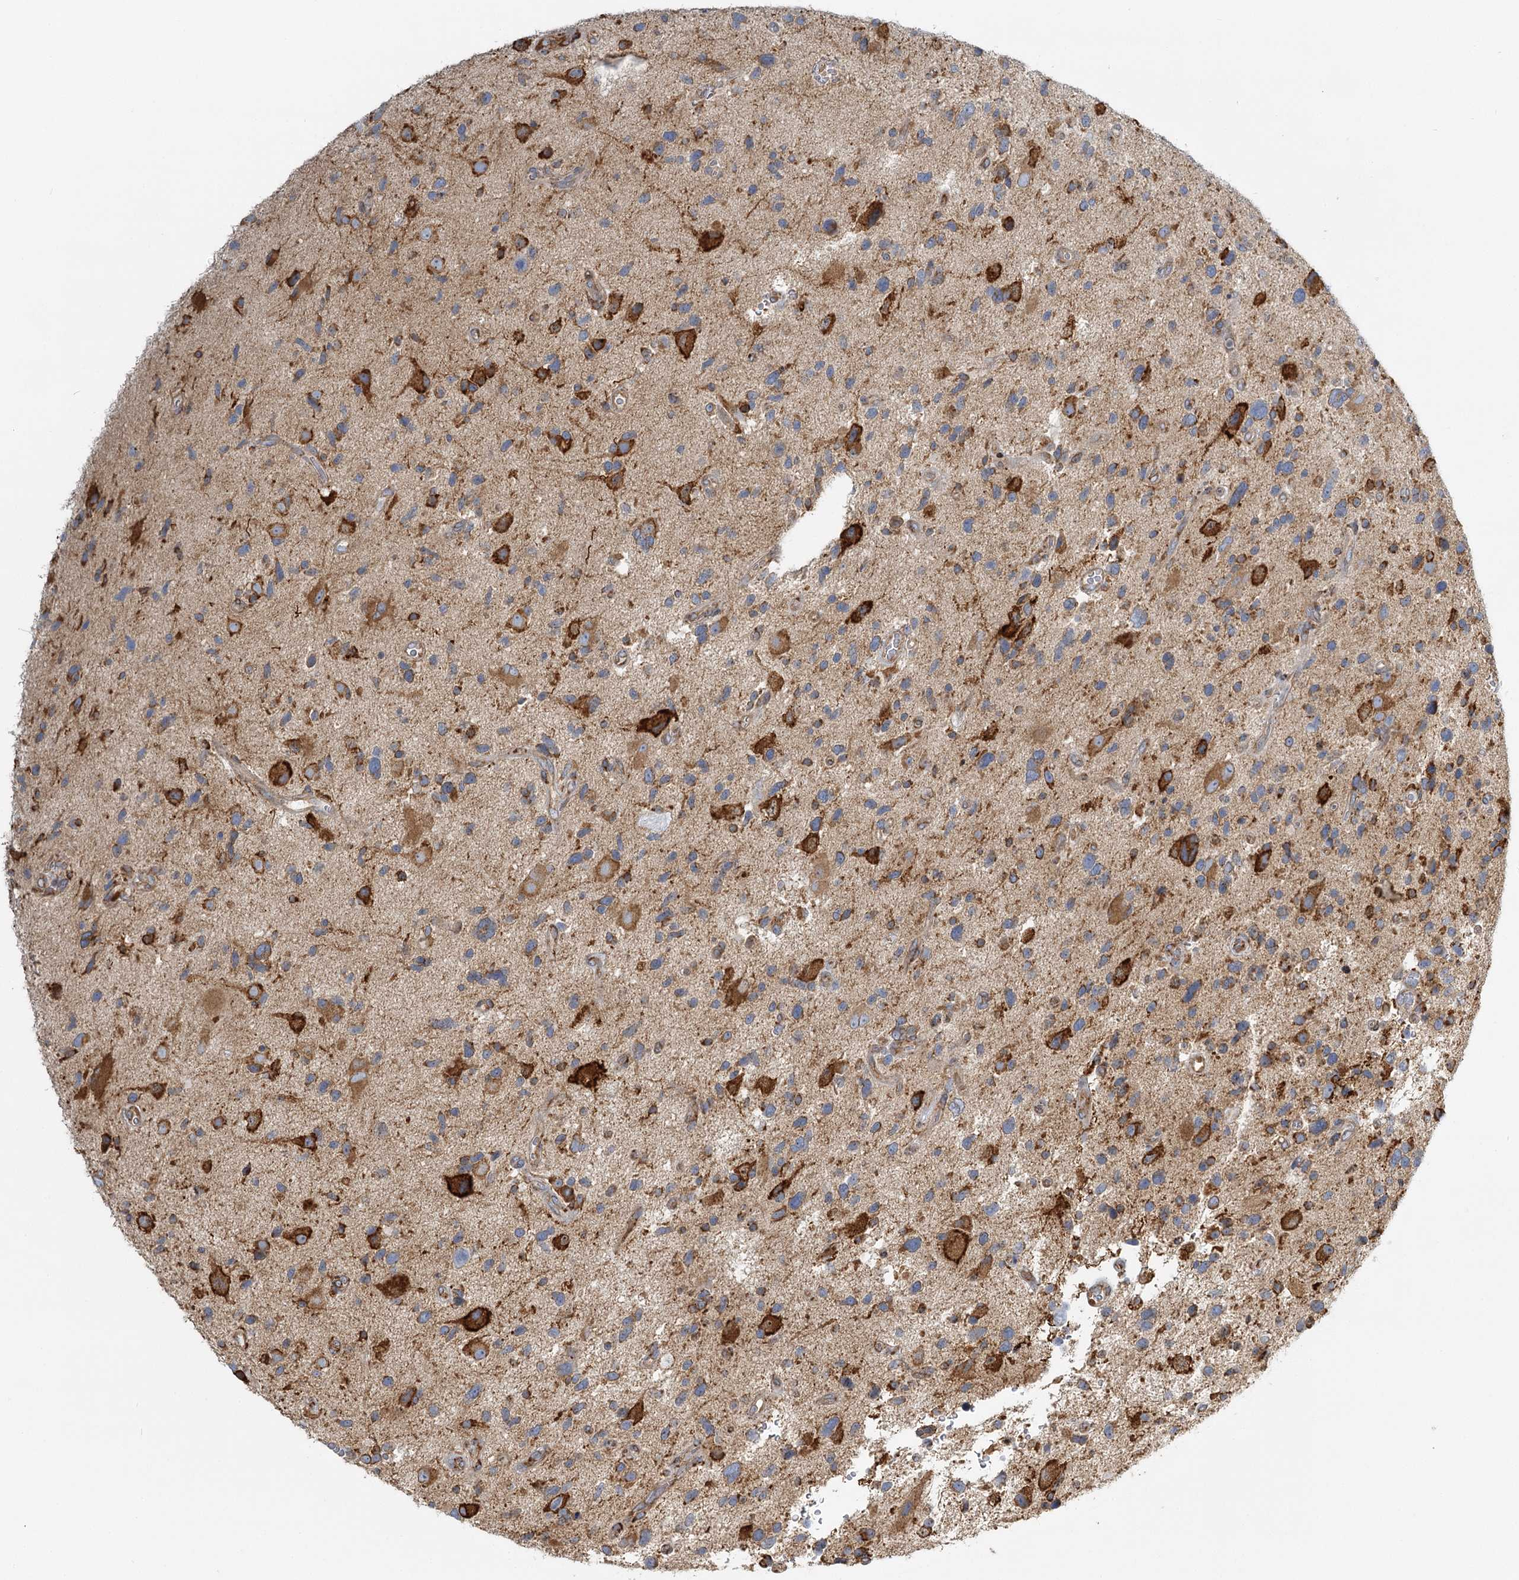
{"staining": {"intensity": "moderate", "quantity": "25%-75%", "location": "cytoplasmic/membranous"}, "tissue": "glioma", "cell_type": "Tumor cells", "image_type": "cancer", "snomed": [{"axis": "morphology", "description": "Glioma, malignant, High grade"}, {"axis": "topography", "description": "Brain"}], "caption": "Protein staining of glioma tissue displays moderate cytoplasmic/membranous expression in approximately 25%-75% of tumor cells.", "gene": "TAS1R1", "patient": {"sex": "male", "age": 33}}